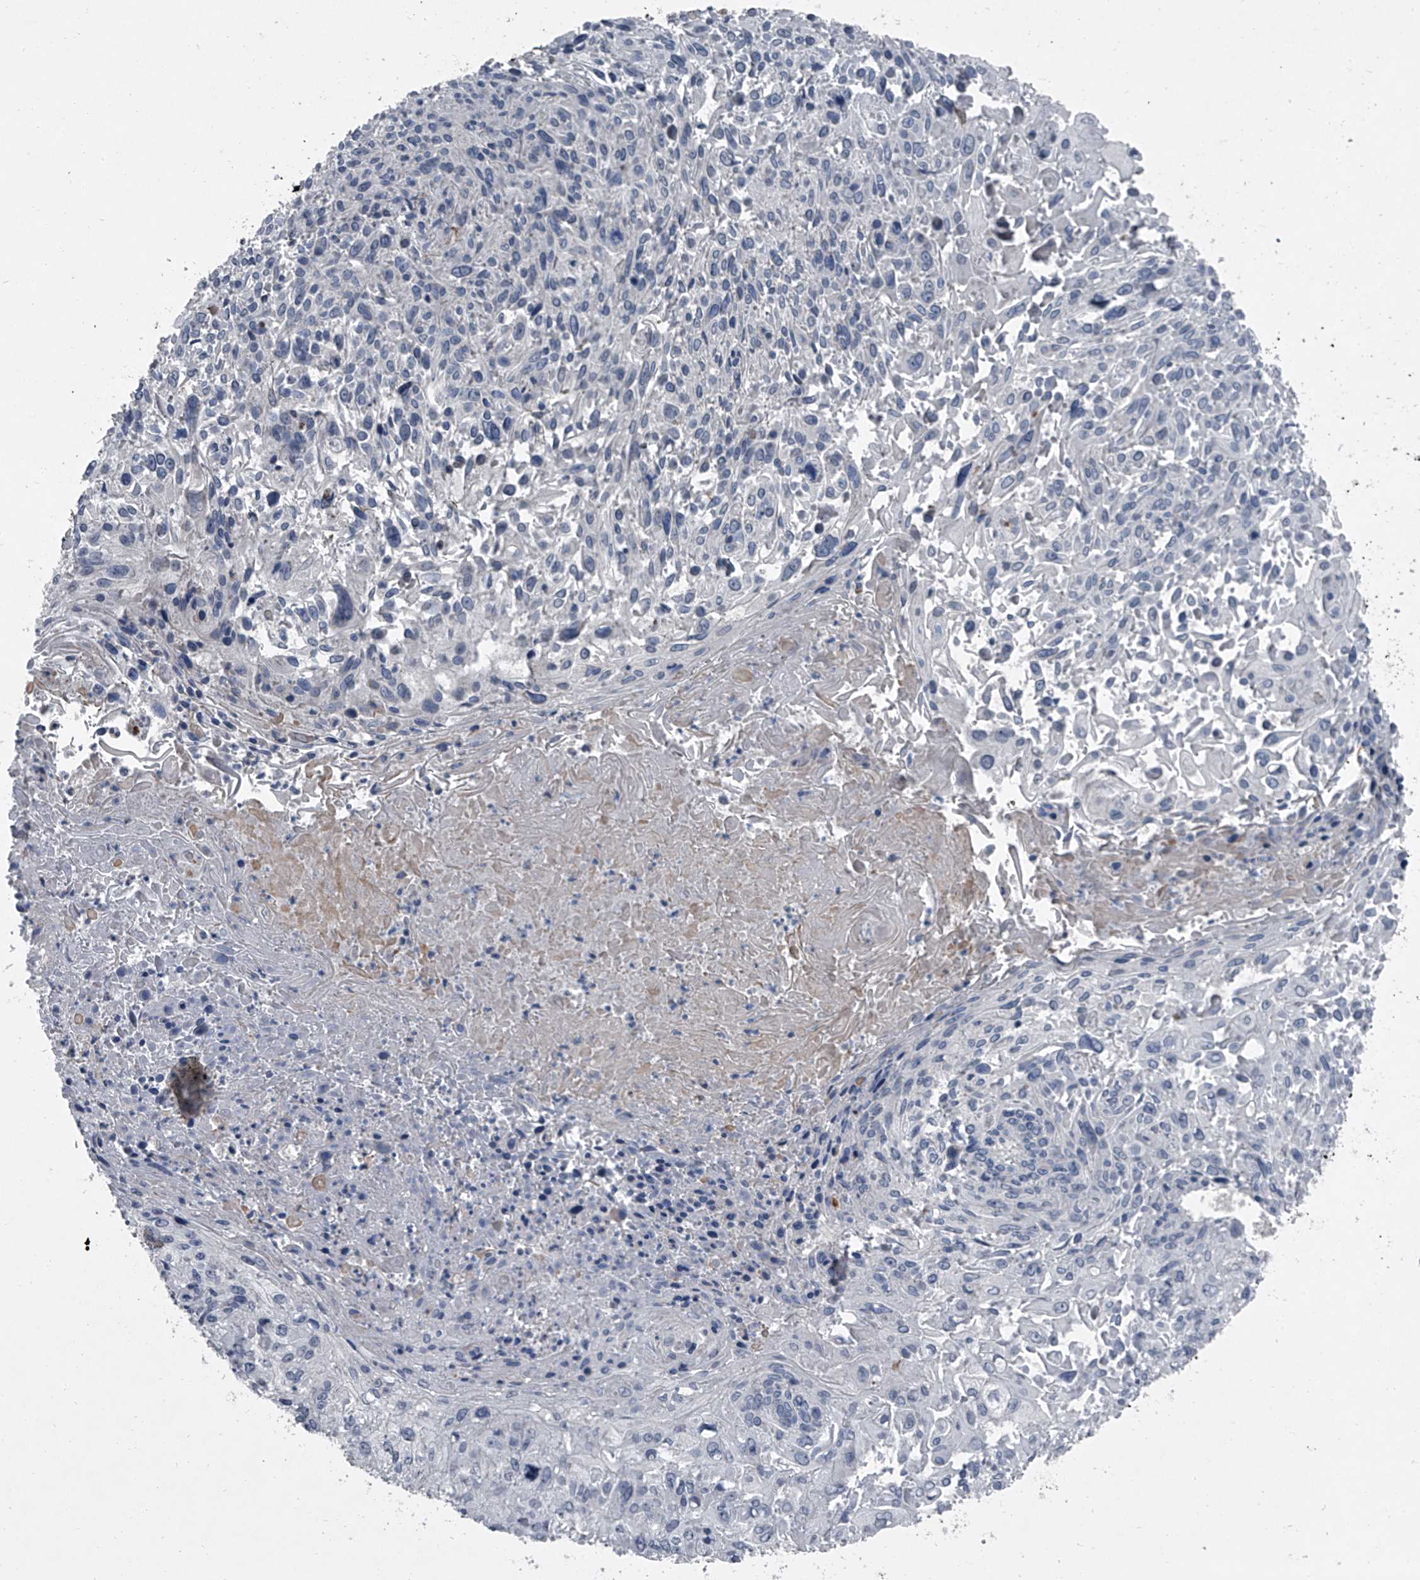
{"staining": {"intensity": "negative", "quantity": "none", "location": "none"}, "tissue": "cervical cancer", "cell_type": "Tumor cells", "image_type": "cancer", "snomed": [{"axis": "morphology", "description": "Squamous cell carcinoma, NOS"}, {"axis": "topography", "description": "Cervix"}], "caption": "Tumor cells show no significant staining in cervical squamous cell carcinoma.", "gene": "HEPHL1", "patient": {"sex": "female", "age": 51}}